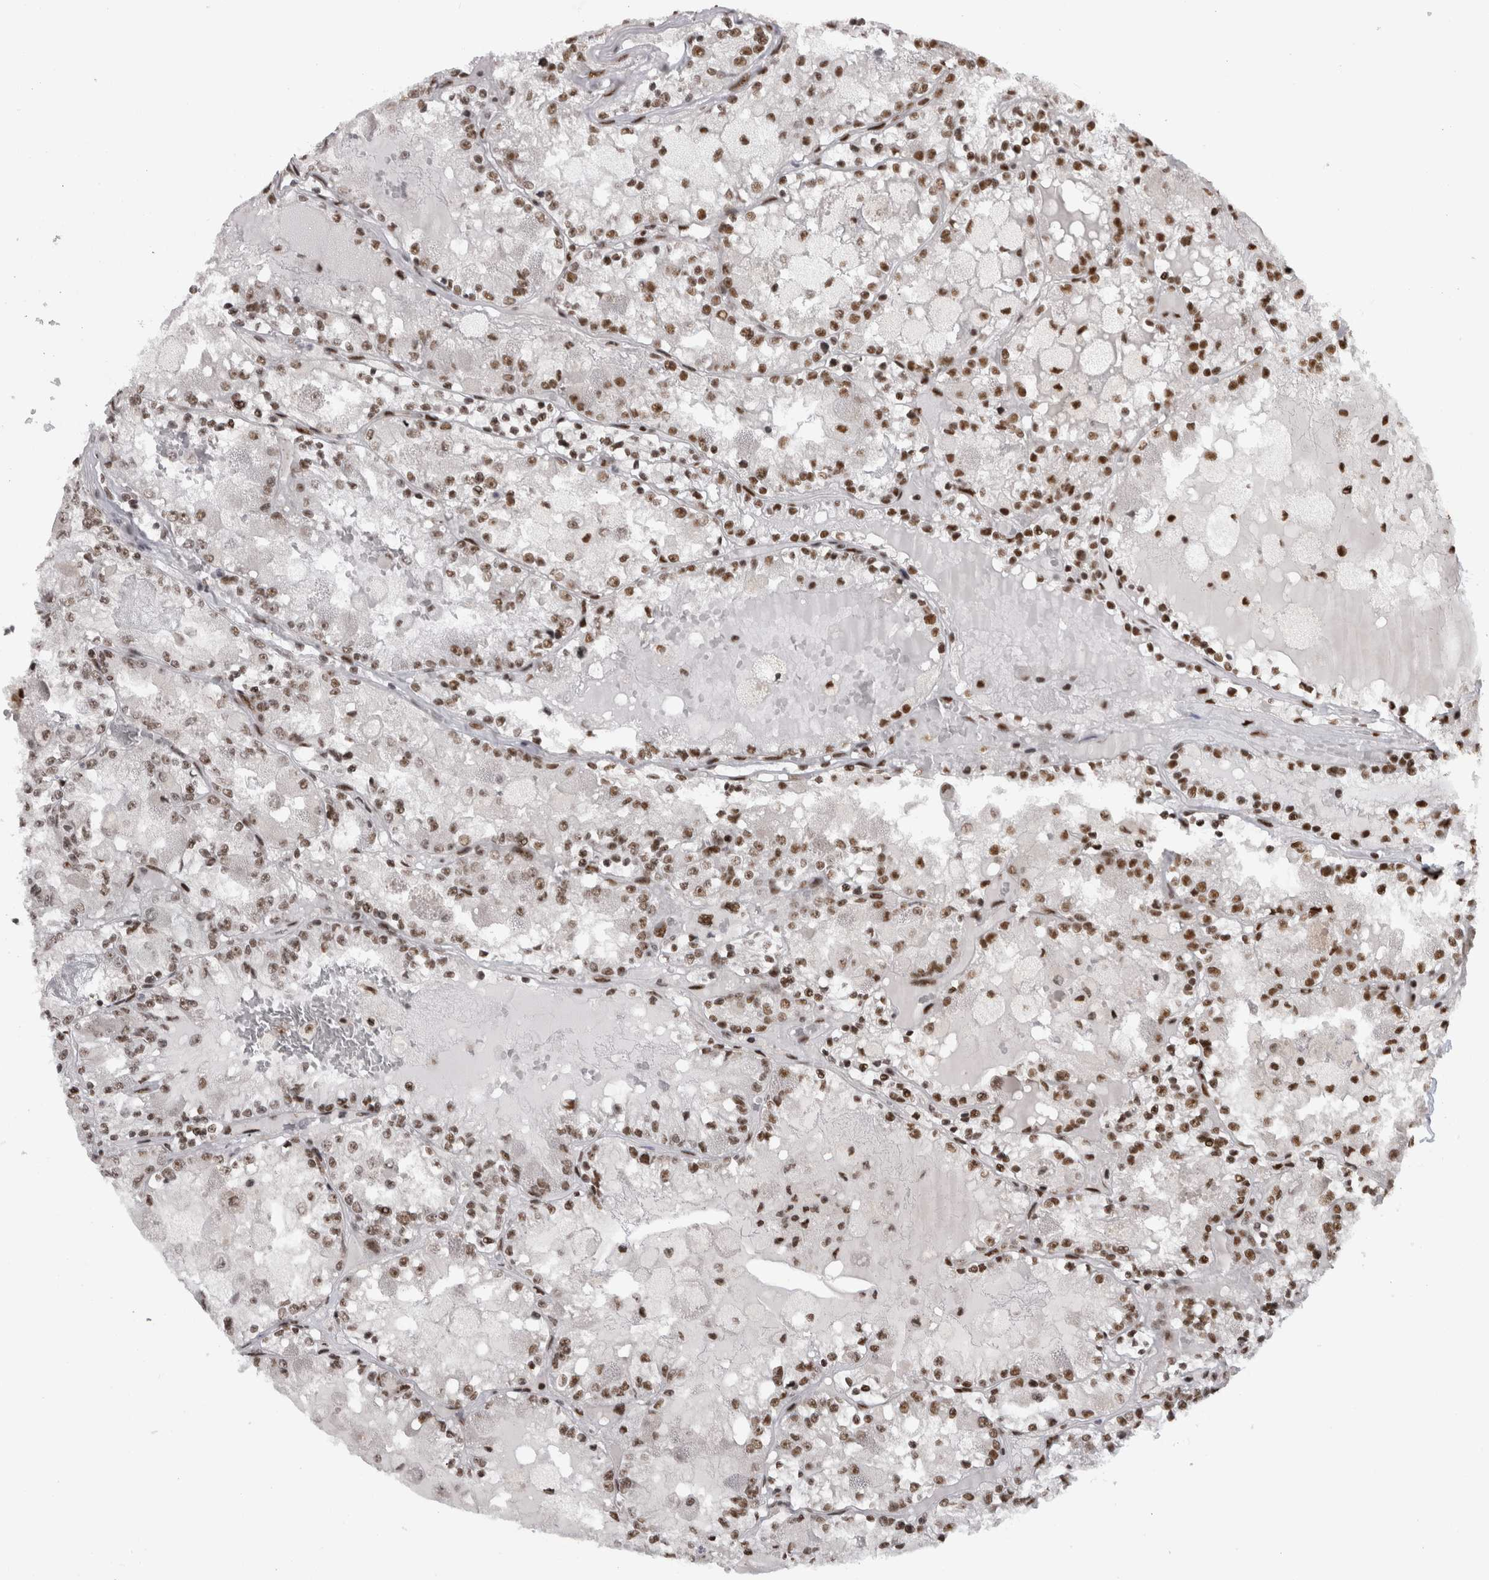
{"staining": {"intensity": "strong", "quantity": ">75%", "location": "nuclear"}, "tissue": "renal cancer", "cell_type": "Tumor cells", "image_type": "cancer", "snomed": [{"axis": "morphology", "description": "Adenocarcinoma, NOS"}, {"axis": "topography", "description": "Kidney"}], "caption": "IHC histopathology image of neoplastic tissue: adenocarcinoma (renal) stained using IHC demonstrates high levels of strong protein expression localized specifically in the nuclear of tumor cells, appearing as a nuclear brown color.", "gene": "ZSCAN2", "patient": {"sex": "female", "age": 56}}